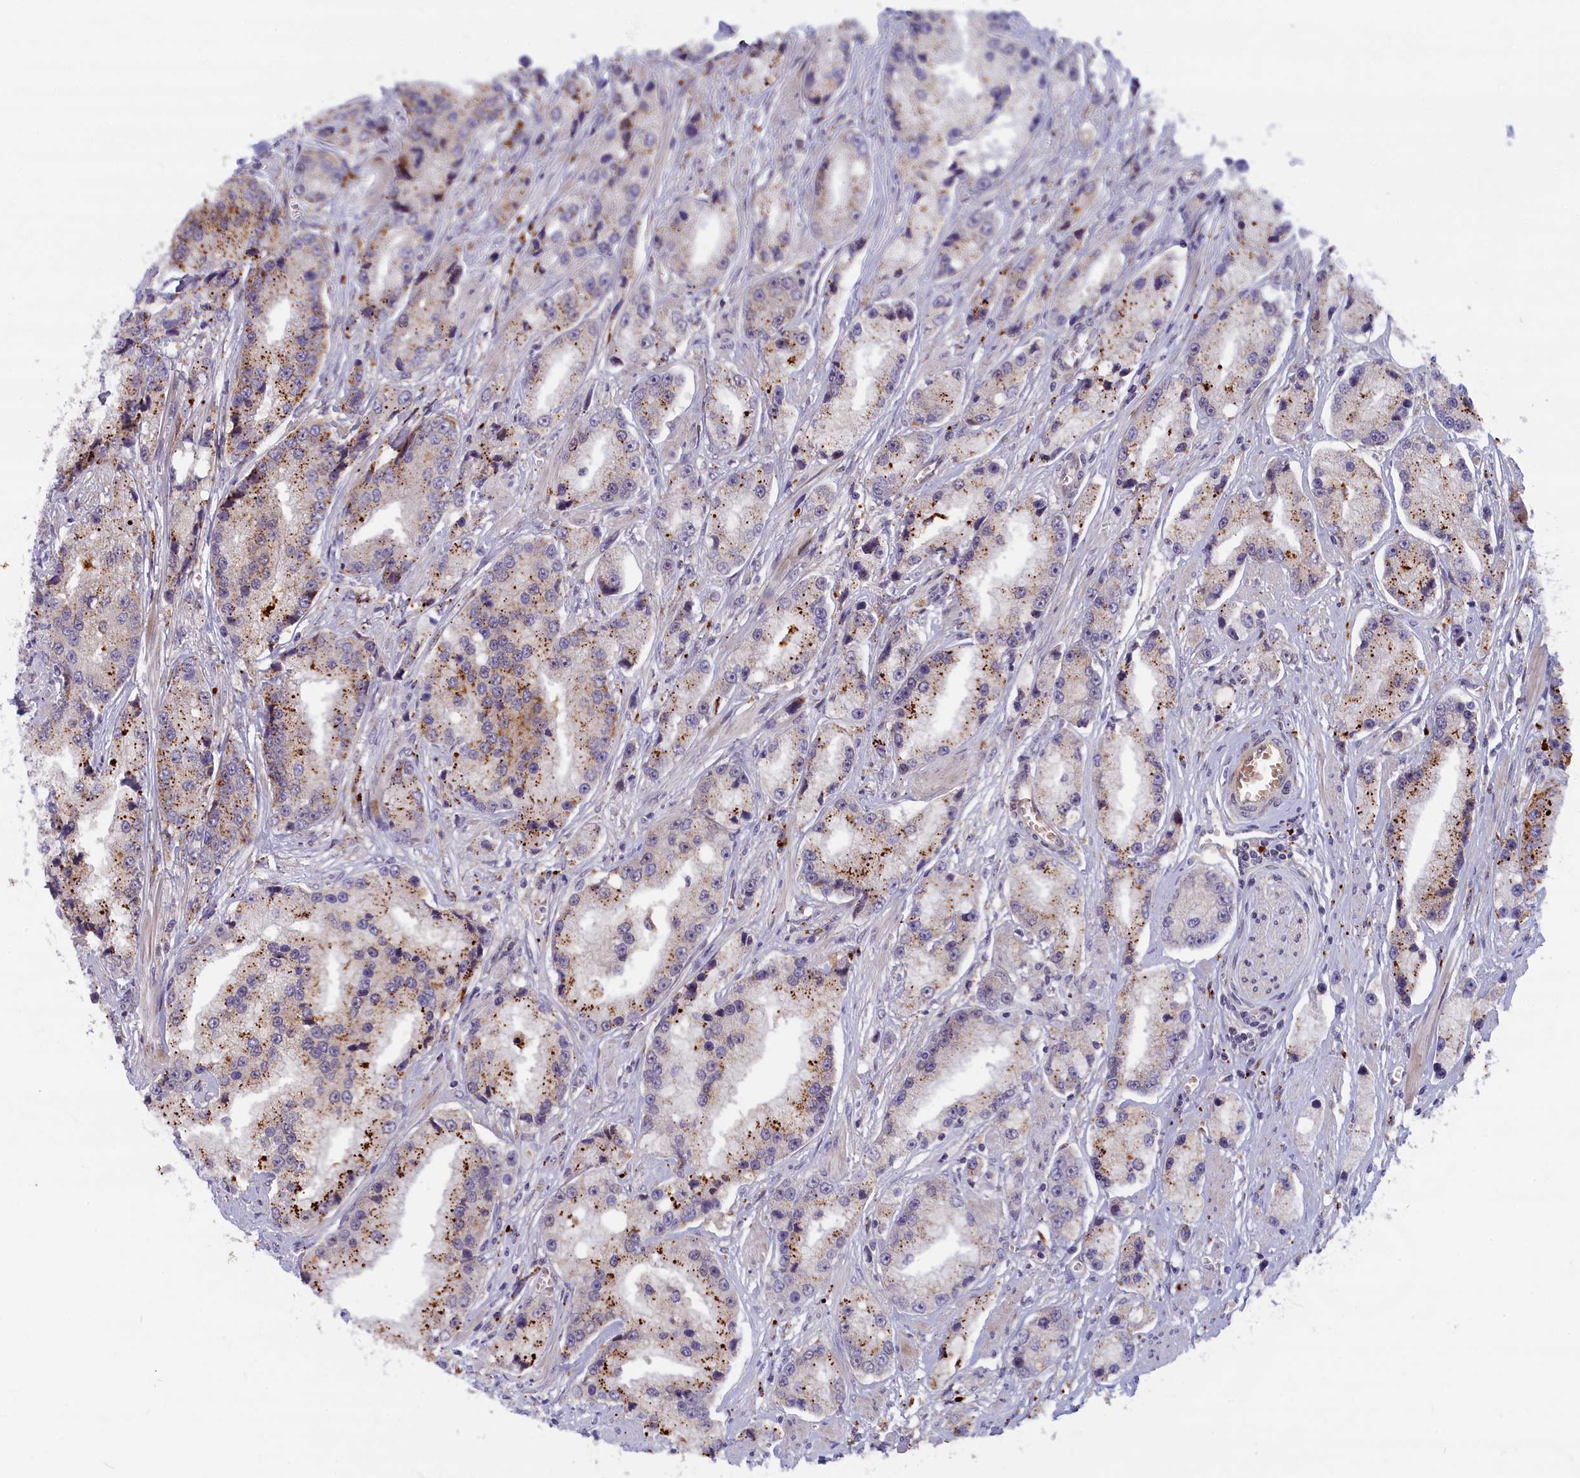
{"staining": {"intensity": "weak", "quantity": "<25%", "location": "cytoplasmic/membranous"}, "tissue": "prostate cancer", "cell_type": "Tumor cells", "image_type": "cancer", "snomed": [{"axis": "morphology", "description": "Adenocarcinoma, High grade"}, {"axis": "topography", "description": "Prostate"}], "caption": "Immunohistochemical staining of human prostate cancer displays no significant positivity in tumor cells.", "gene": "FCSK", "patient": {"sex": "male", "age": 74}}